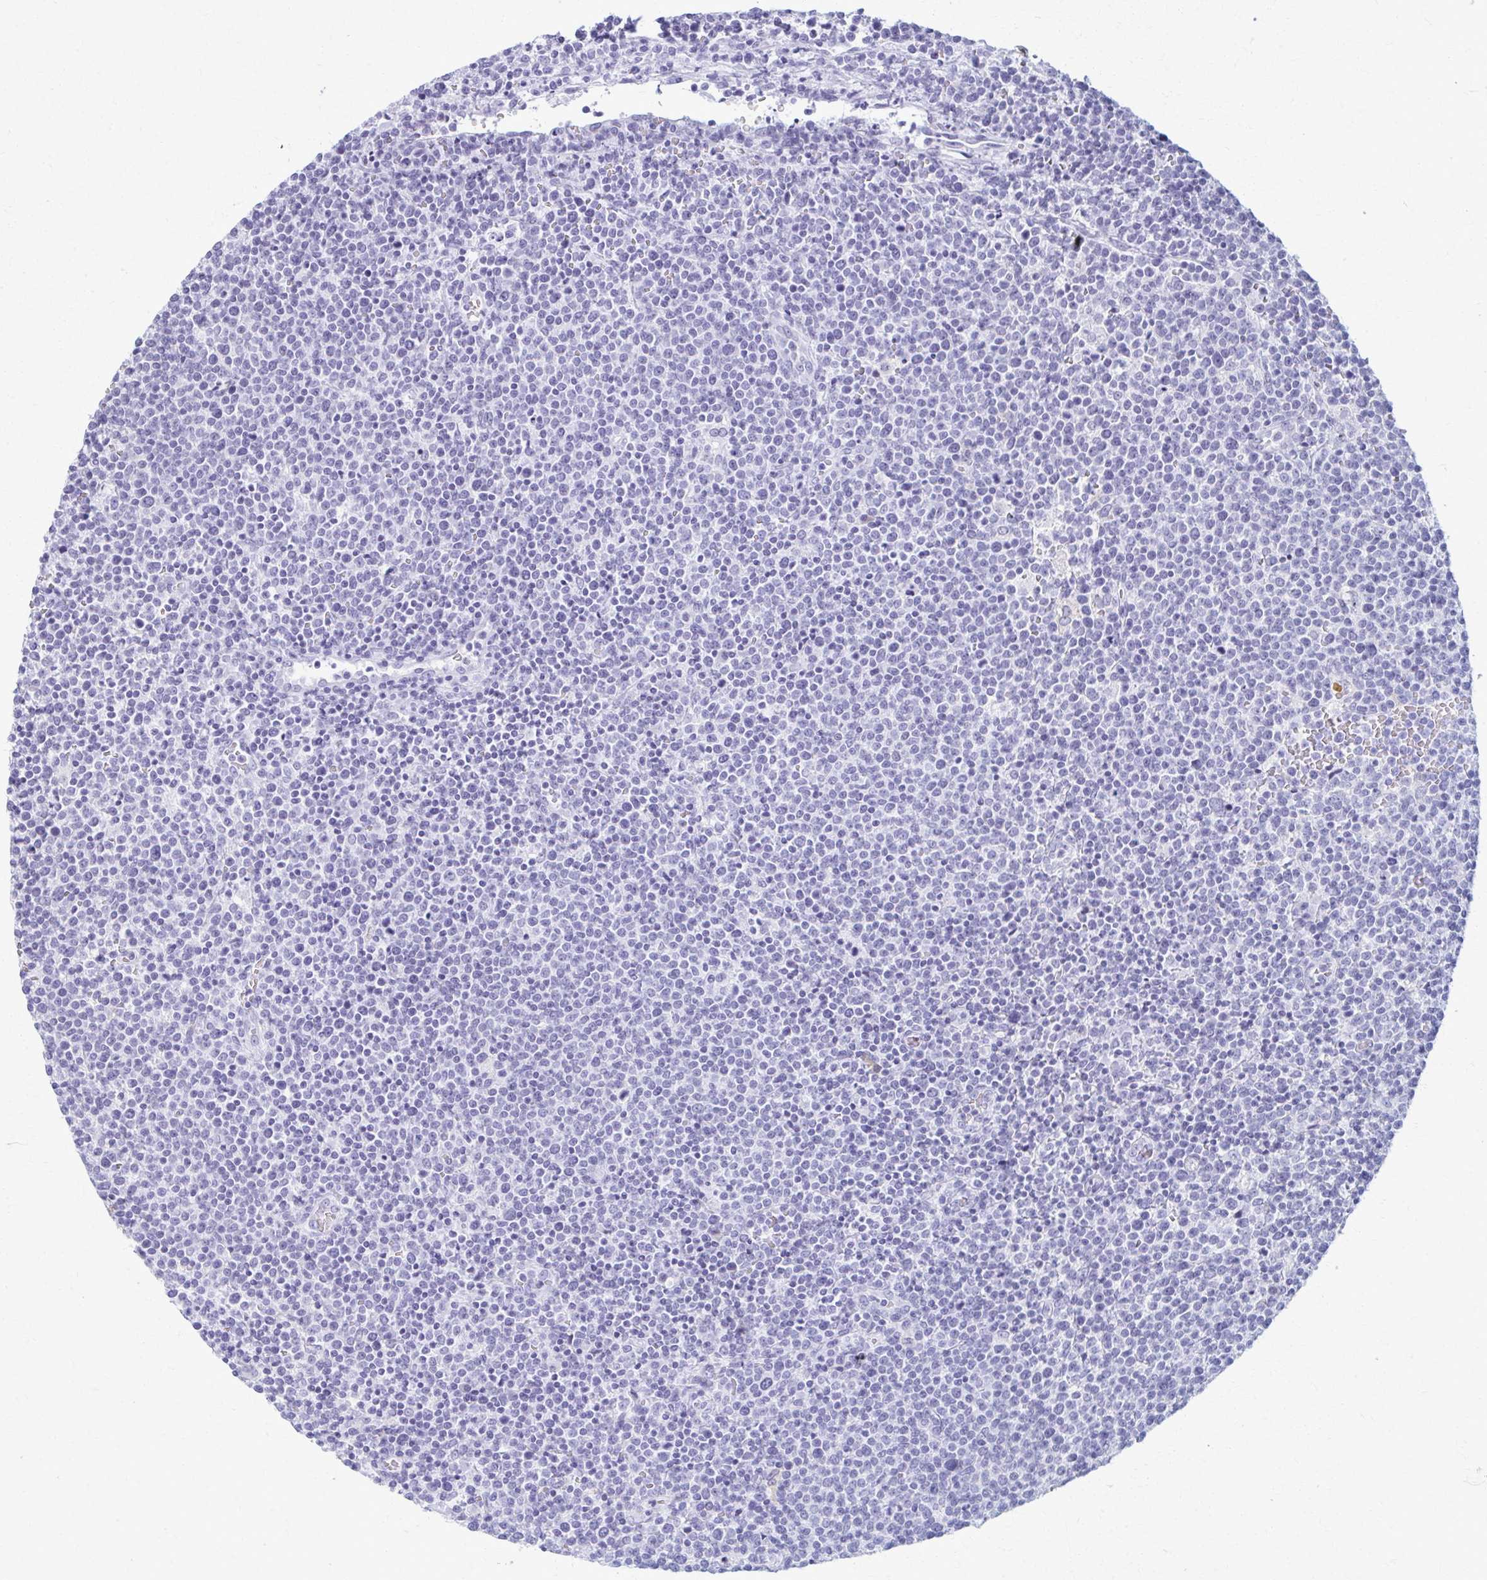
{"staining": {"intensity": "negative", "quantity": "none", "location": "none"}, "tissue": "lymphoma", "cell_type": "Tumor cells", "image_type": "cancer", "snomed": [{"axis": "morphology", "description": "Malignant lymphoma, non-Hodgkin's type, High grade"}, {"axis": "topography", "description": "Lymph node"}], "caption": "Tumor cells are negative for protein expression in human lymphoma.", "gene": "ACSM2B", "patient": {"sex": "male", "age": 61}}